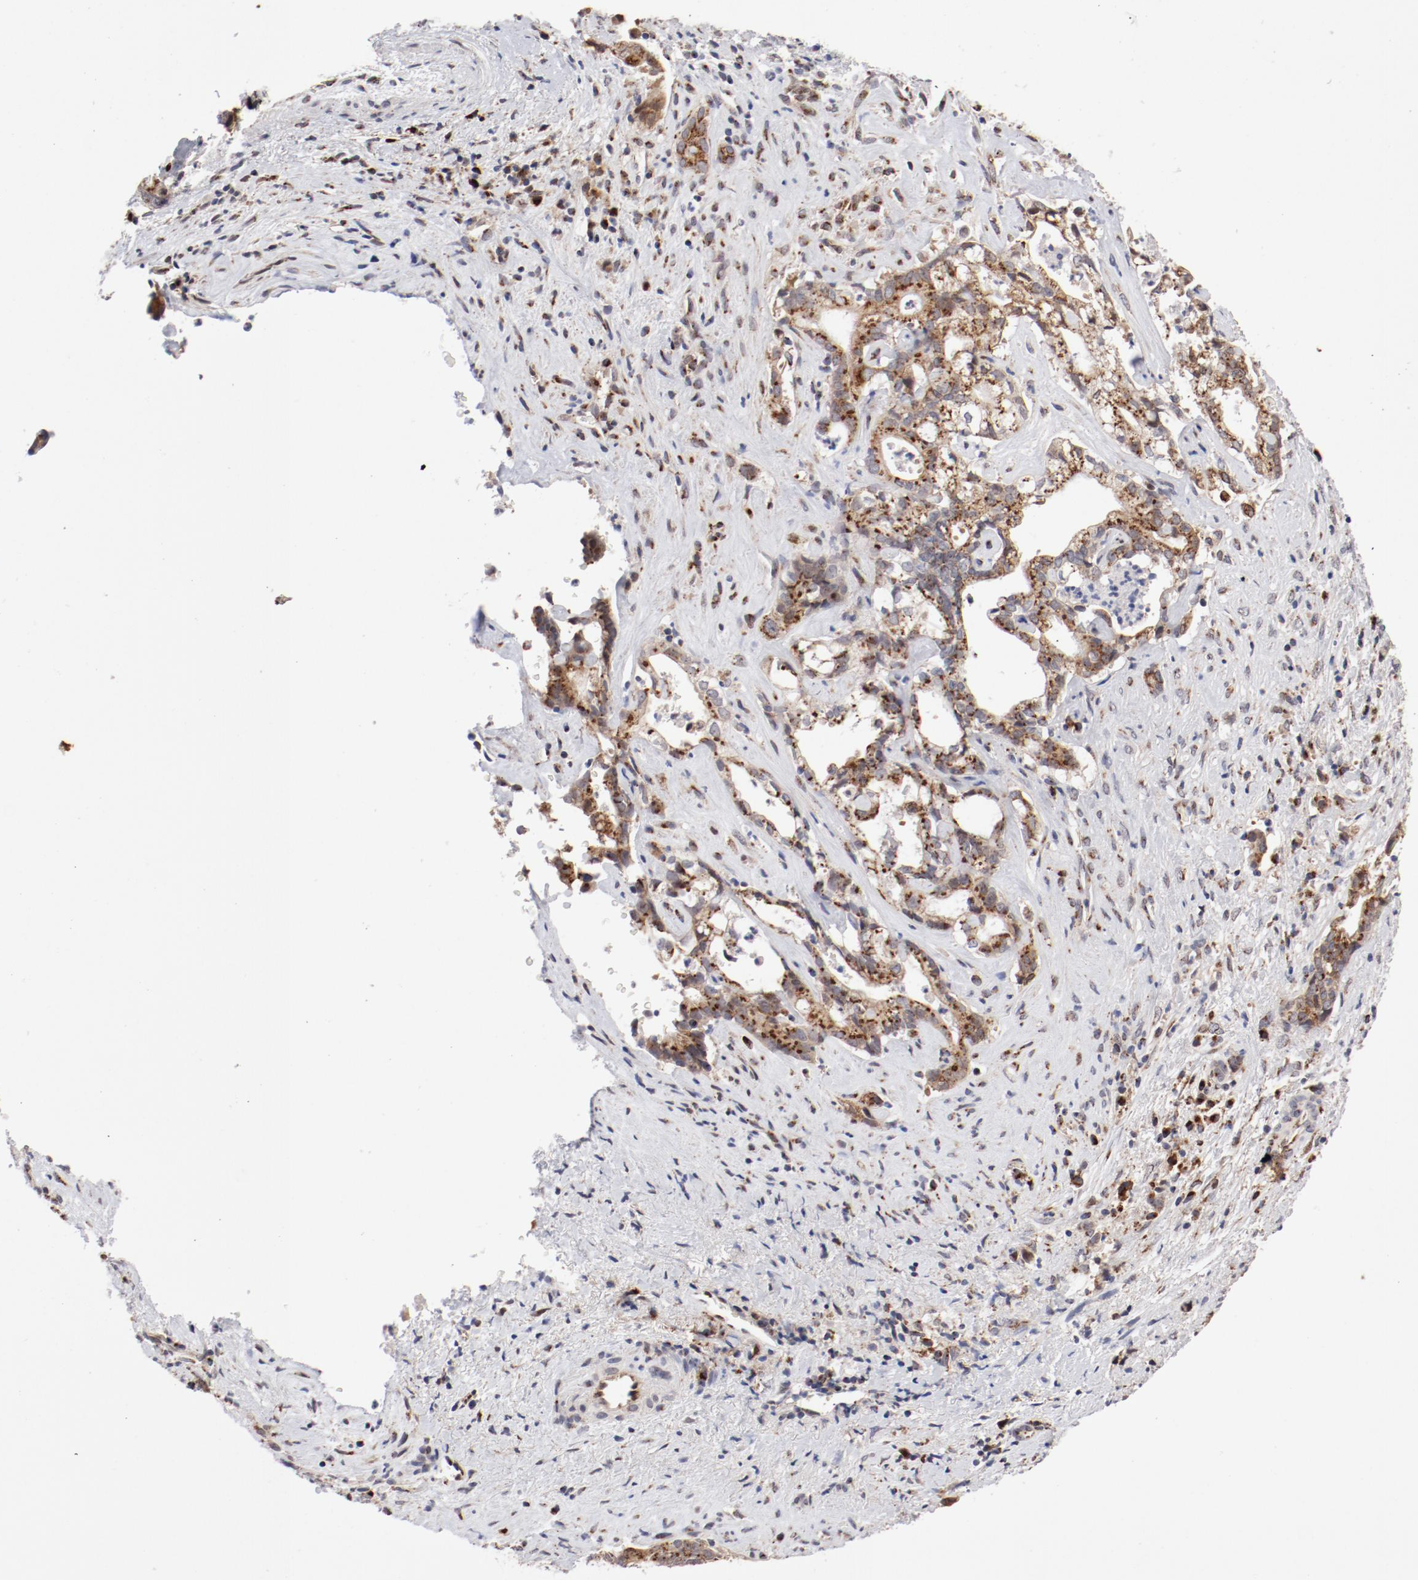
{"staining": {"intensity": "moderate", "quantity": ">75%", "location": "cytoplasmic/membranous"}, "tissue": "liver cancer", "cell_type": "Tumor cells", "image_type": "cancer", "snomed": [{"axis": "morphology", "description": "Cholangiocarcinoma"}, {"axis": "topography", "description": "Liver"}], "caption": "DAB (3,3'-diaminobenzidine) immunohistochemical staining of cholangiocarcinoma (liver) displays moderate cytoplasmic/membranous protein positivity in approximately >75% of tumor cells. The protein of interest is stained brown, and the nuclei are stained in blue (DAB (3,3'-diaminobenzidine) IHC with brightfield microscopy, high magnification).", "gene": "RPL12", "patient": {"sex": "male", "age": 57}}